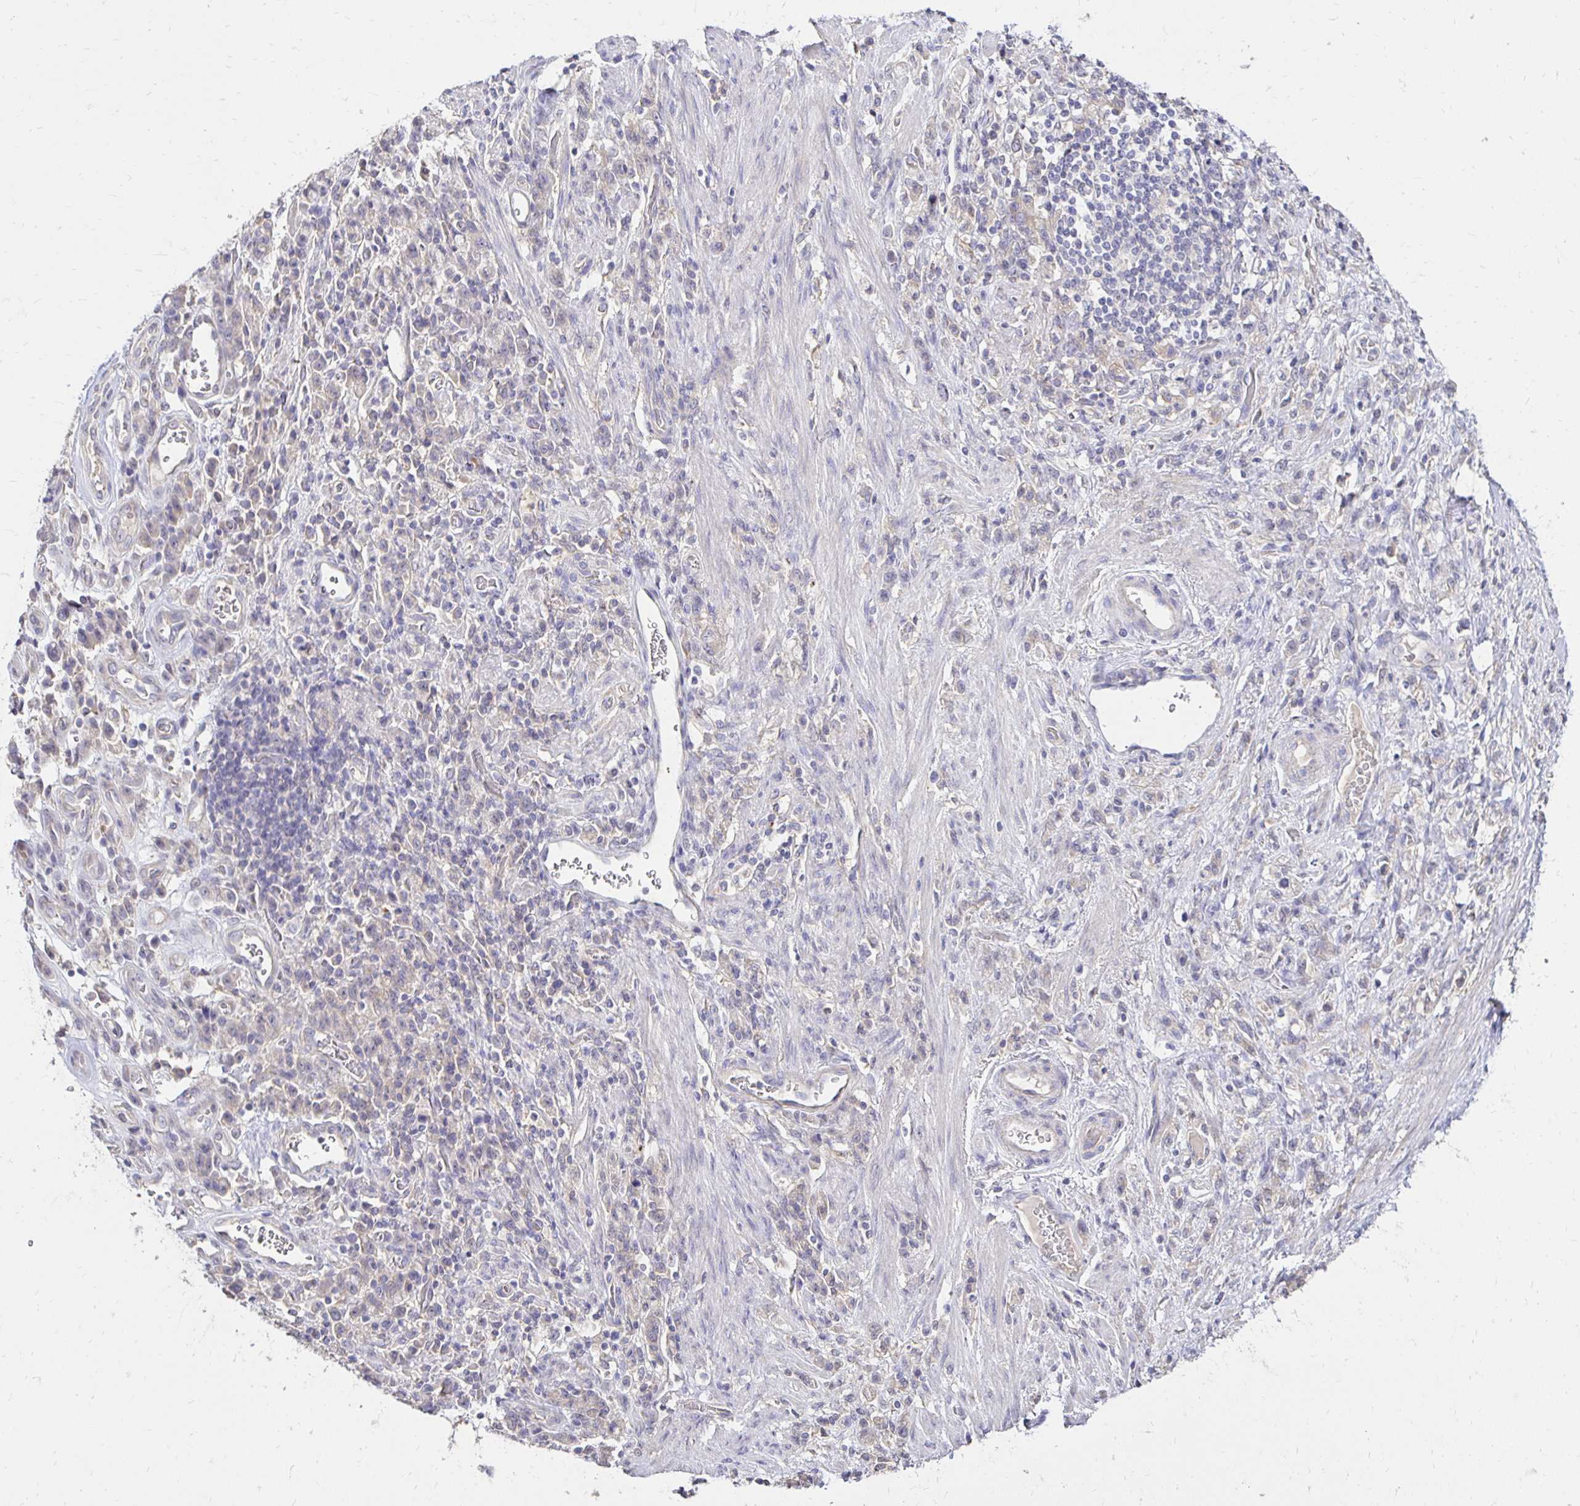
{"staining": {"intensity": "negative", "quantity": "none", "location": "none"}, "tissue": "stomach cancer", "cell_type": "Tumor cells", "image_type": "cancer", "snomed": [{"axis": "morphology", "description": "Adenocarcinoma, NOS"}, {"axis": "topography", "description": "Stomach"}], "caption": "IHC histopathology image of human adenocarcinoma (stomach) stained for a protein (brown), which shows no positivity in tumor cells.", "gene": "PNPLA3", "patient": {"sex": "male", "age": 77}}